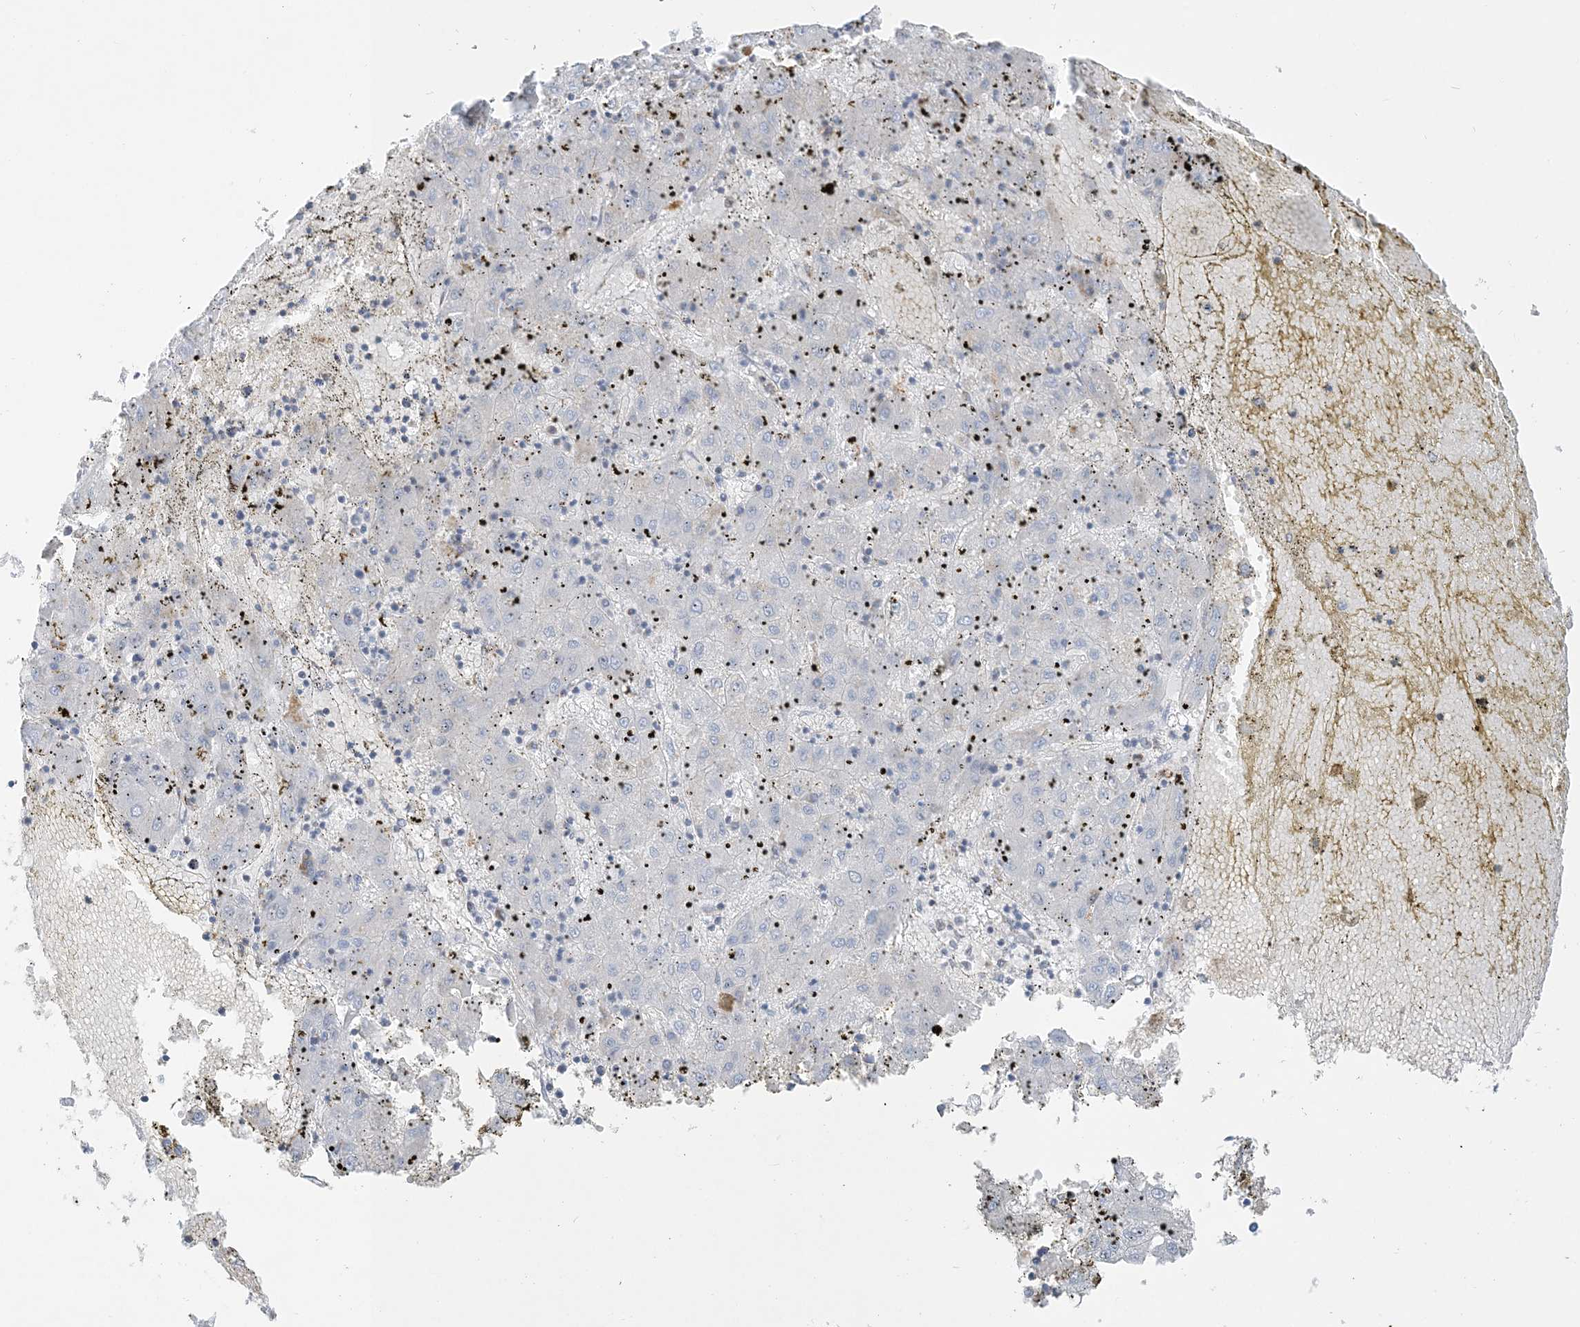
{"staining": {"intensity": "negative", "quantity": "none", "location": "none"}, "tissue": "liver cancer", "cell_type": "Tumor cells", "image_type": "cancer", "snomed": [{"axis": "morphology", "description": "Carcinoma, Hepatocellular, NOS"}, {"axis": "topography", "description": "Liver"}], "caption": "Immunohistochemical staining of liver hepatocellular carcinoma reveals no significant expression in tumor cells. (DAB immunohistochemistry visualized using brightfield microscopy, high magnification).", "gene": "TBC1D14", "patient": {"sex": "male", "age": 72}}